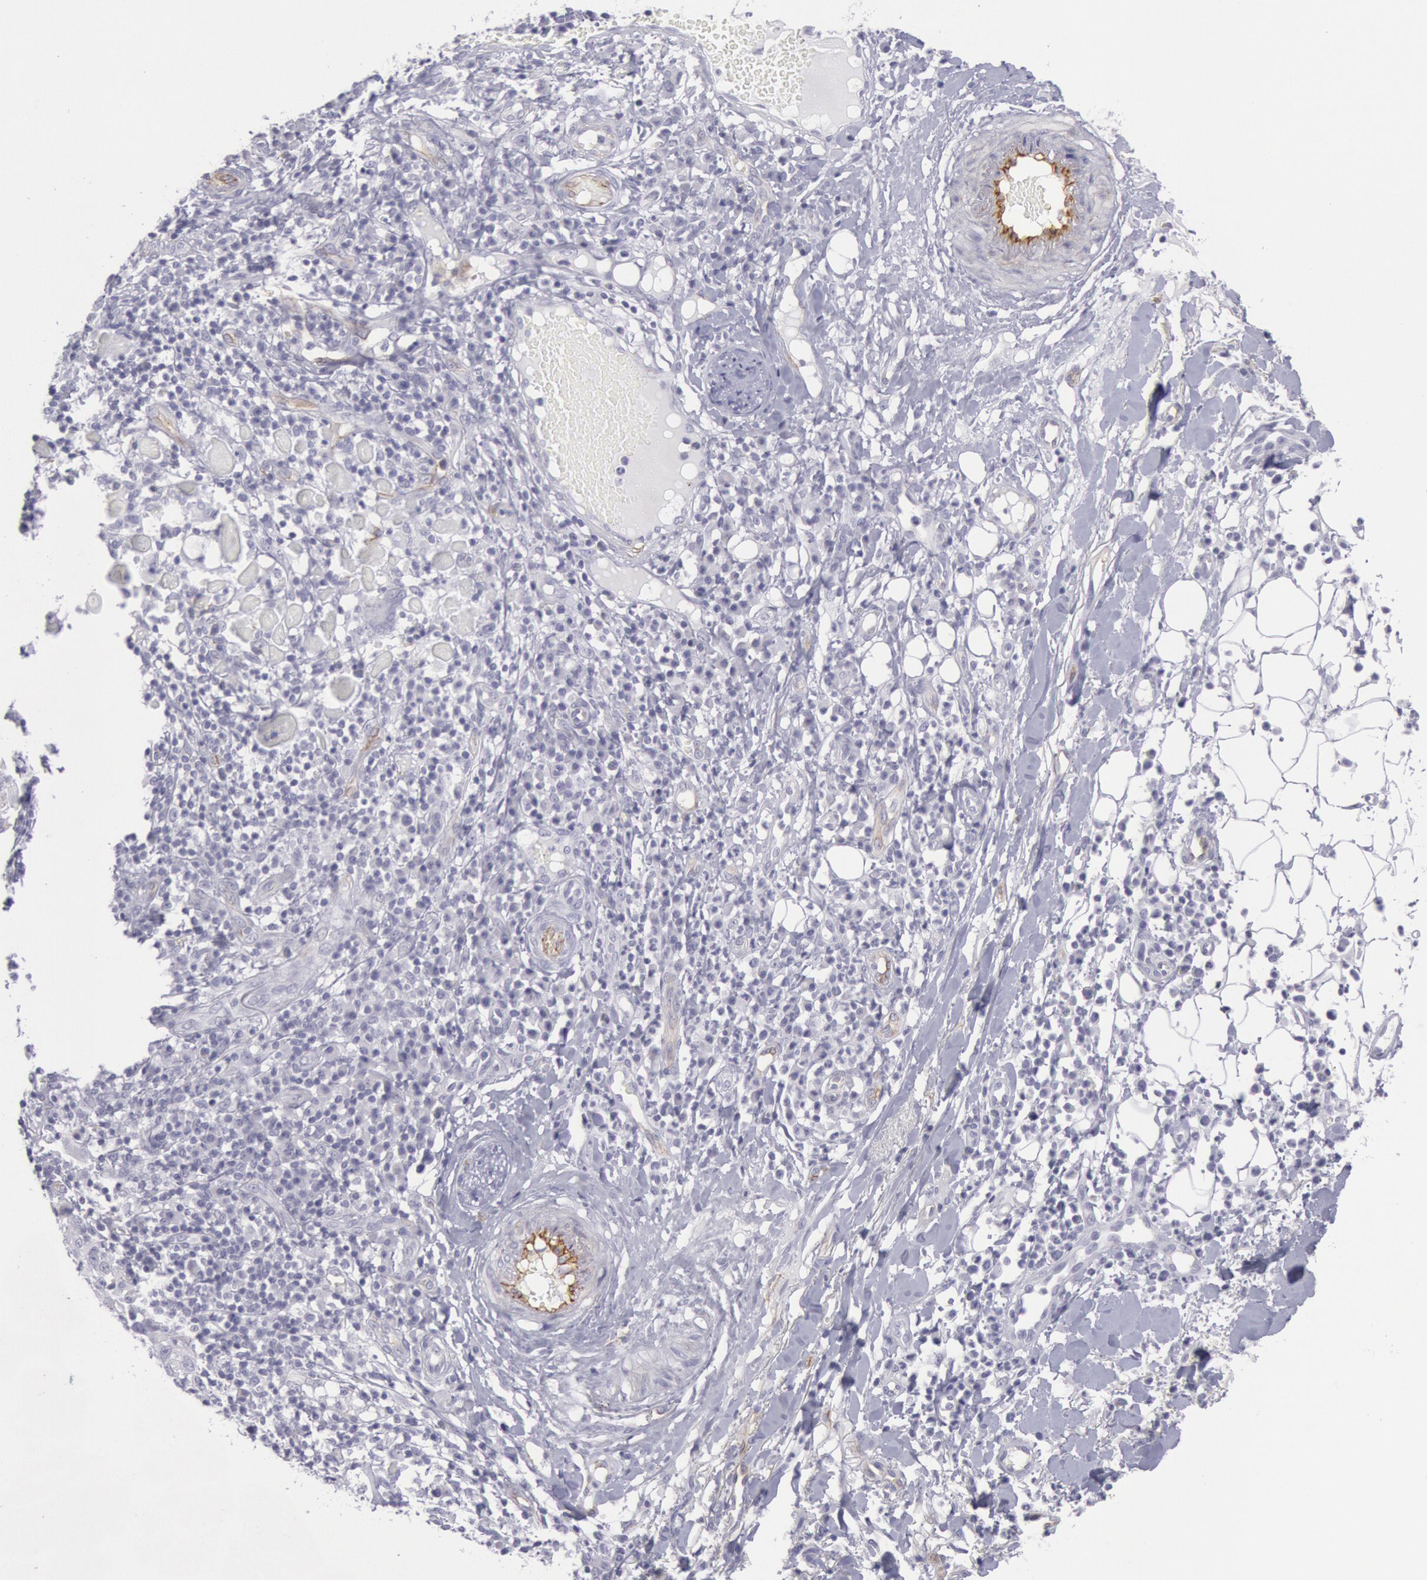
{"staining": {"intensity": "negative", "quantity": "none", "location": "none"}, "tissue": "skin cancer", "cell_type": "Tumor cells", "image_type": "cancer", "snomed": [{"axis": "morphology", "description": "Squamous cell carcinoma, NOS"}, {"axis": "topography", "description": "Skin"}], "caption": "Tumor cells show no significant protein staining in squamous cell carcinoma (skin).", "gene": "CDH13", "patient": {"sex": "female", "age": 89}}